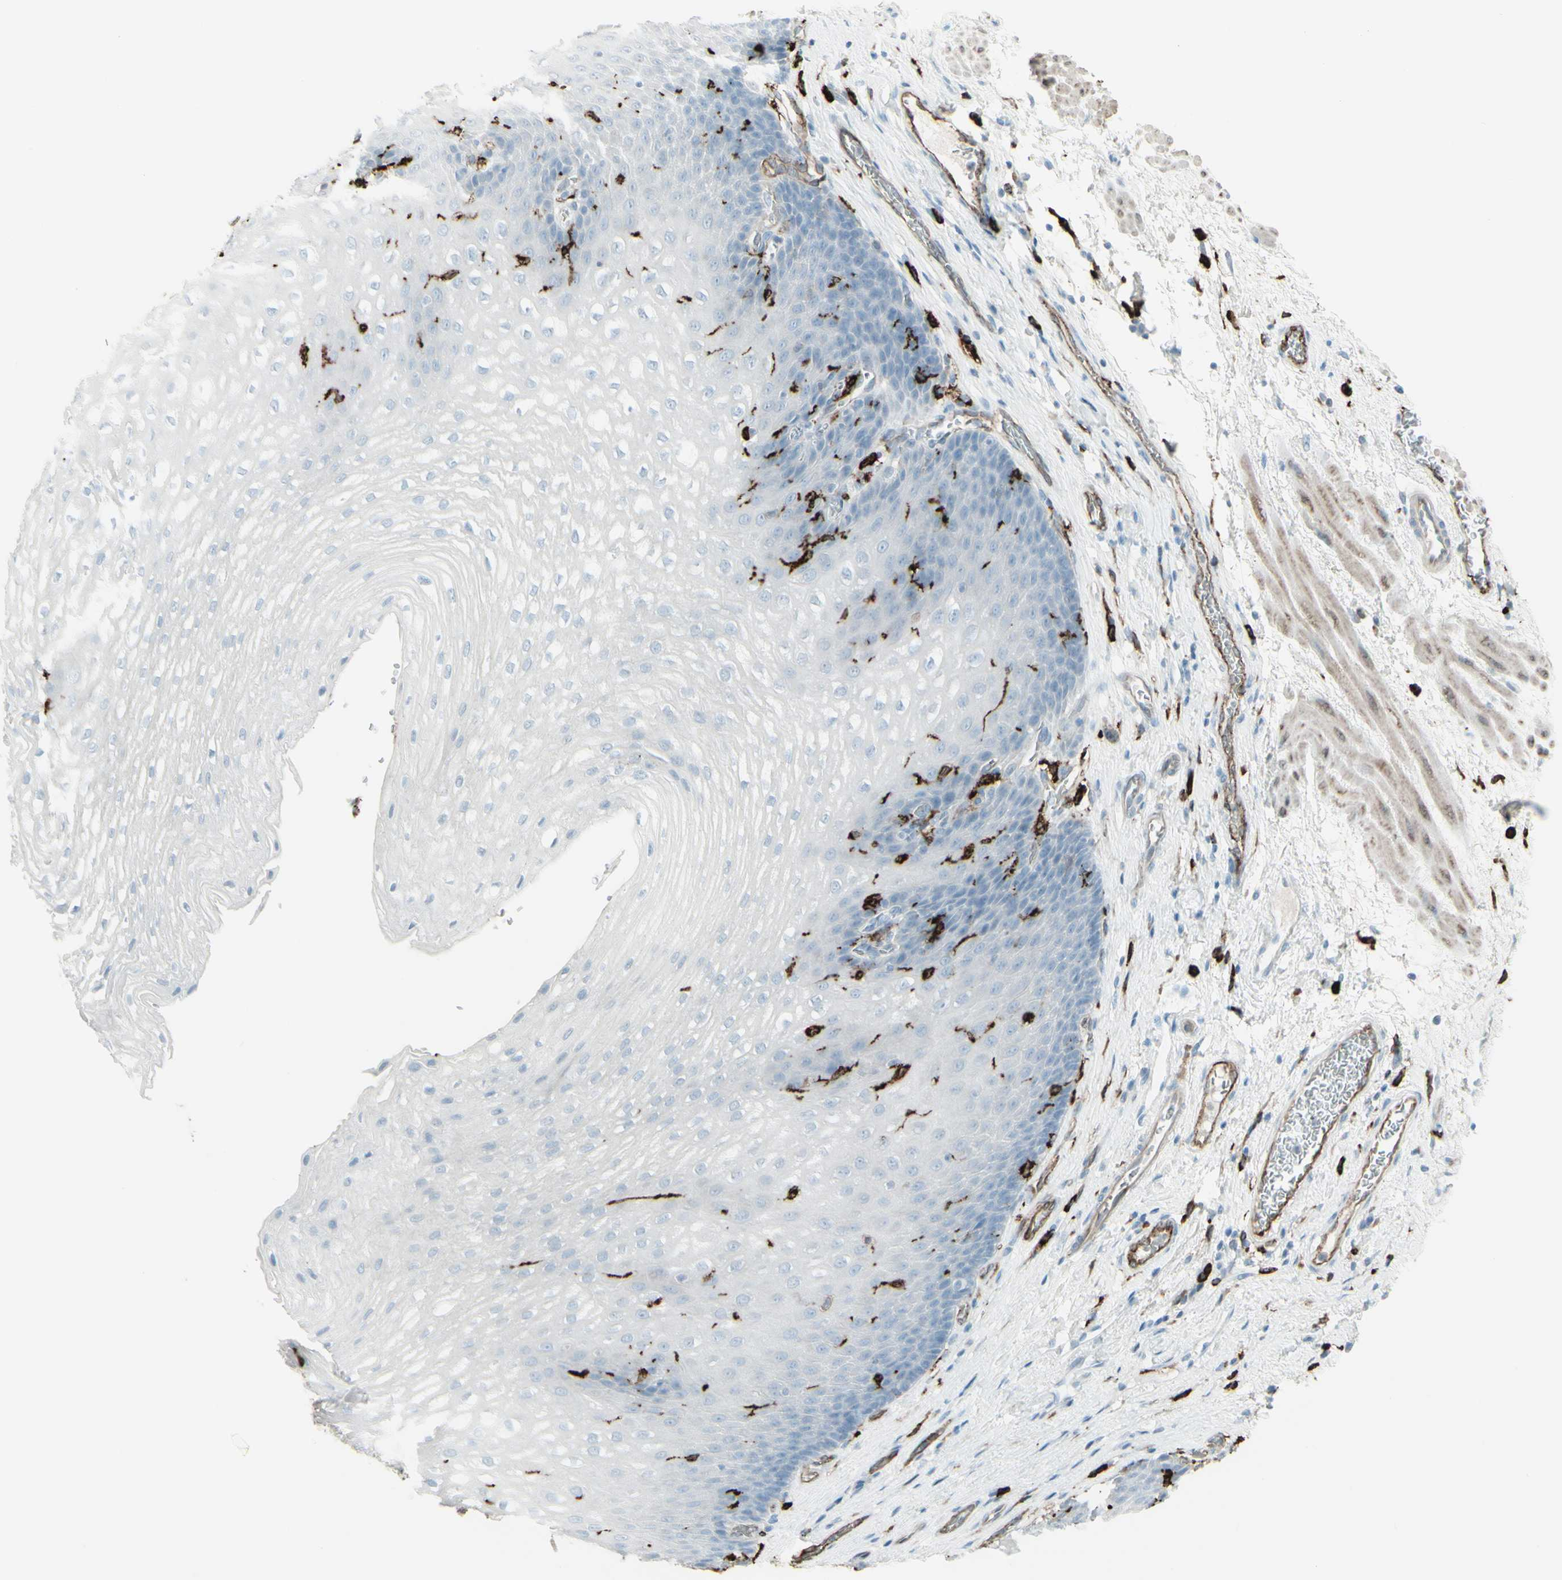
{"staining": {"intensity": "strong", "quantity": "<25%", "location": "cytoplasmic/membranous"}, "tissue": "esophagus", "cell_type": "Squamous epithelial cells", "image_type": "normal", "snomed": [{"axis": "morphology", "description": "Normal tissue, NOS"}, {"axis": "topography", "description": "Esophagus"}], "caption": "A micrograph showing strong cytoplasmic/membranous staining in about <25% of squamous epithelial cells in benign esophagus, as visualized by brown immunohistochemical staining.", "gene": "HLA", "patient": {"sex": "male", "age": 48}}